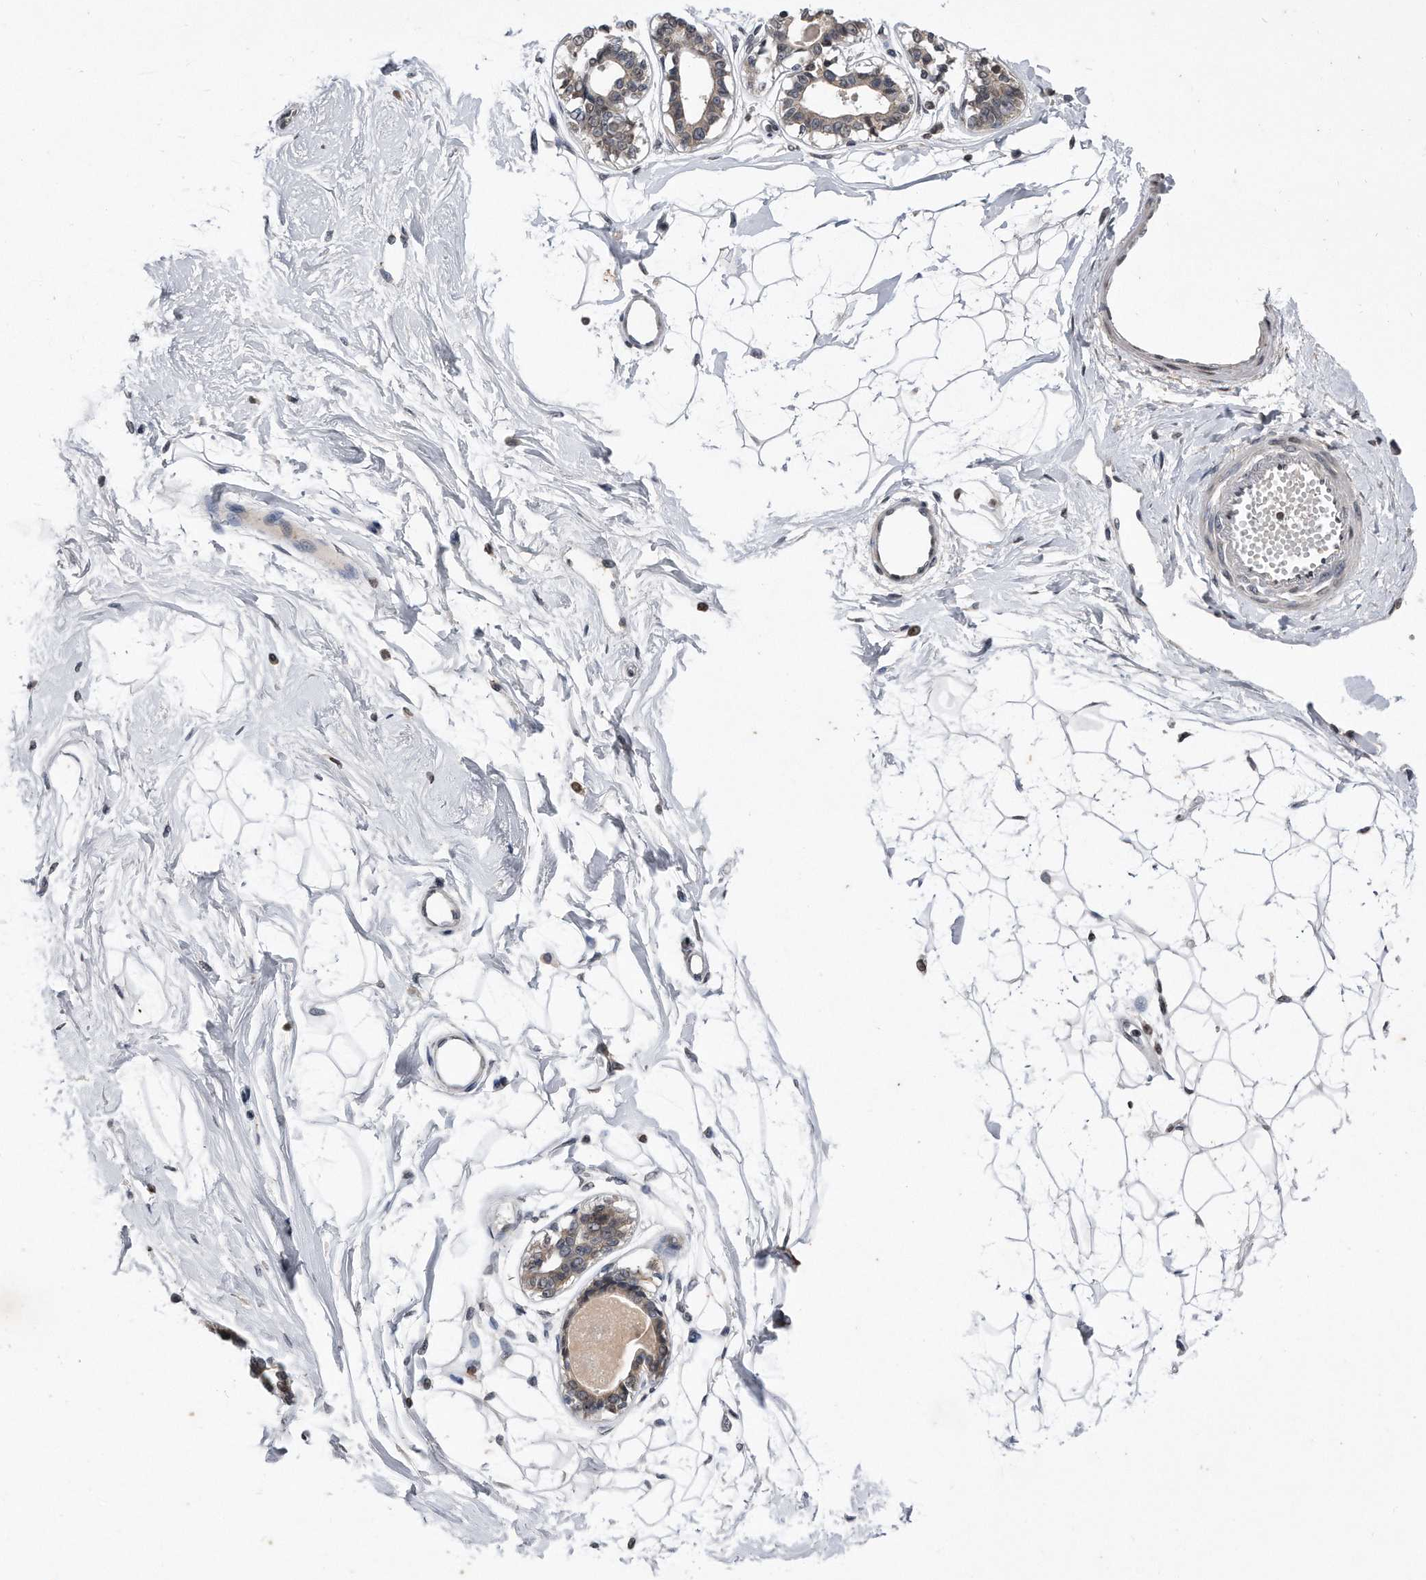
{"staining": {"intensity": "negative", "quantity": "none", "location": "none"}, "tissue": "breast", "cell_type": "Adipocytes", "image_type": "normal", "snomed": [{"axis": "morphology", "description": "Normal tissue, NOS"}, {"axis": "topography", "description": "Breast"}], "caption": "Immunohistochemistry photomicrograph of unremarkable breast stained for a protein (brown), which displays no positivity in adipocytes.", "gene": "DAB1", "patient": {"sex": "female", "age": 45}}